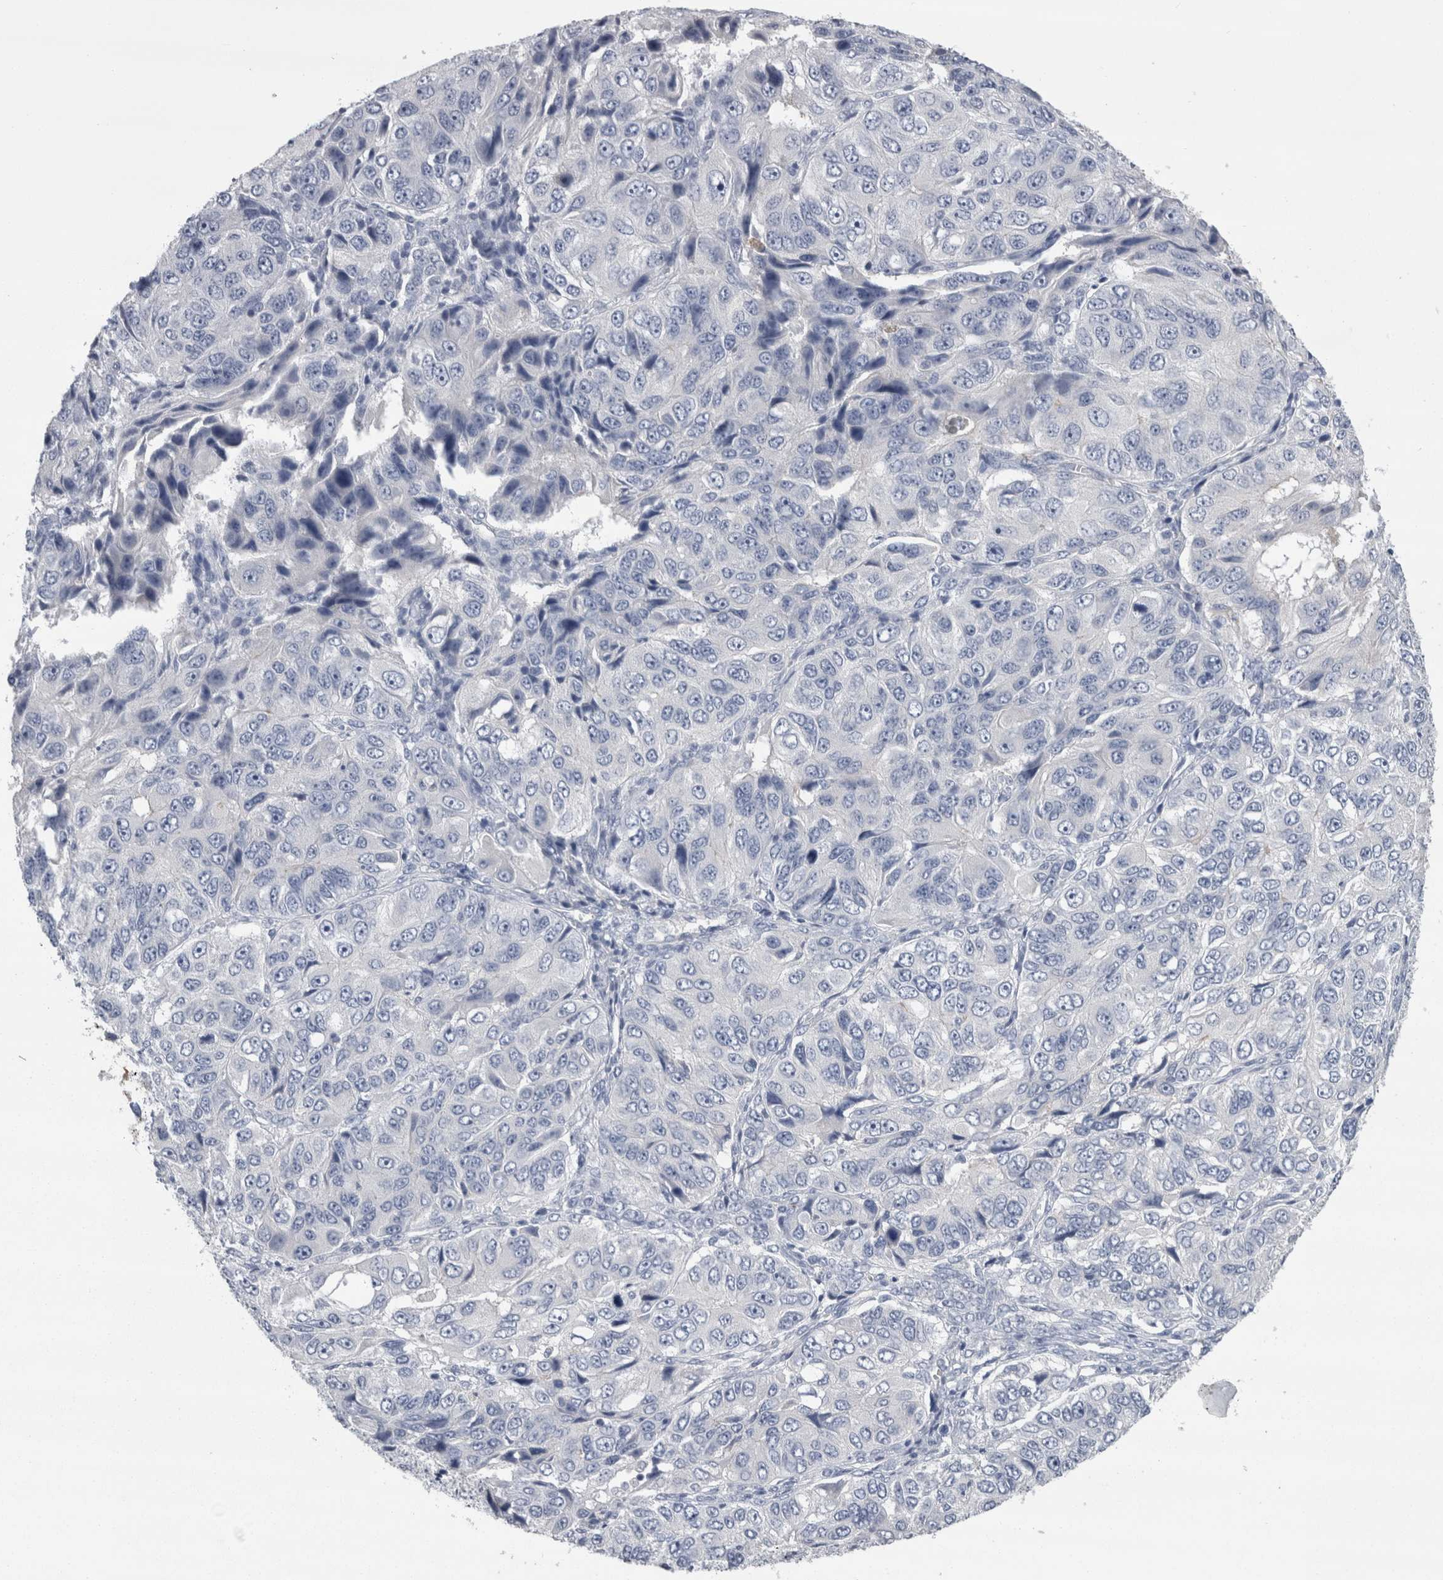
{"staining": {"intensity": "negative", "quantity": "none", "location": "none"}, "tissue": "ovarian cancer", "cell_type": "Tumor cells", "image_type": "cancer", "snomed": [{"axis": "morphology", "description": "Carcinoma, endometroid"}, {"axis": "topography", "description": "Ovary"}], "caption": "Human endometroid carcinoma (ovarian) stained for a protein using IHC displays no staining in tumor cells.", "gene": "REG1A", "patient": {"sex": "female", "age": 51}}